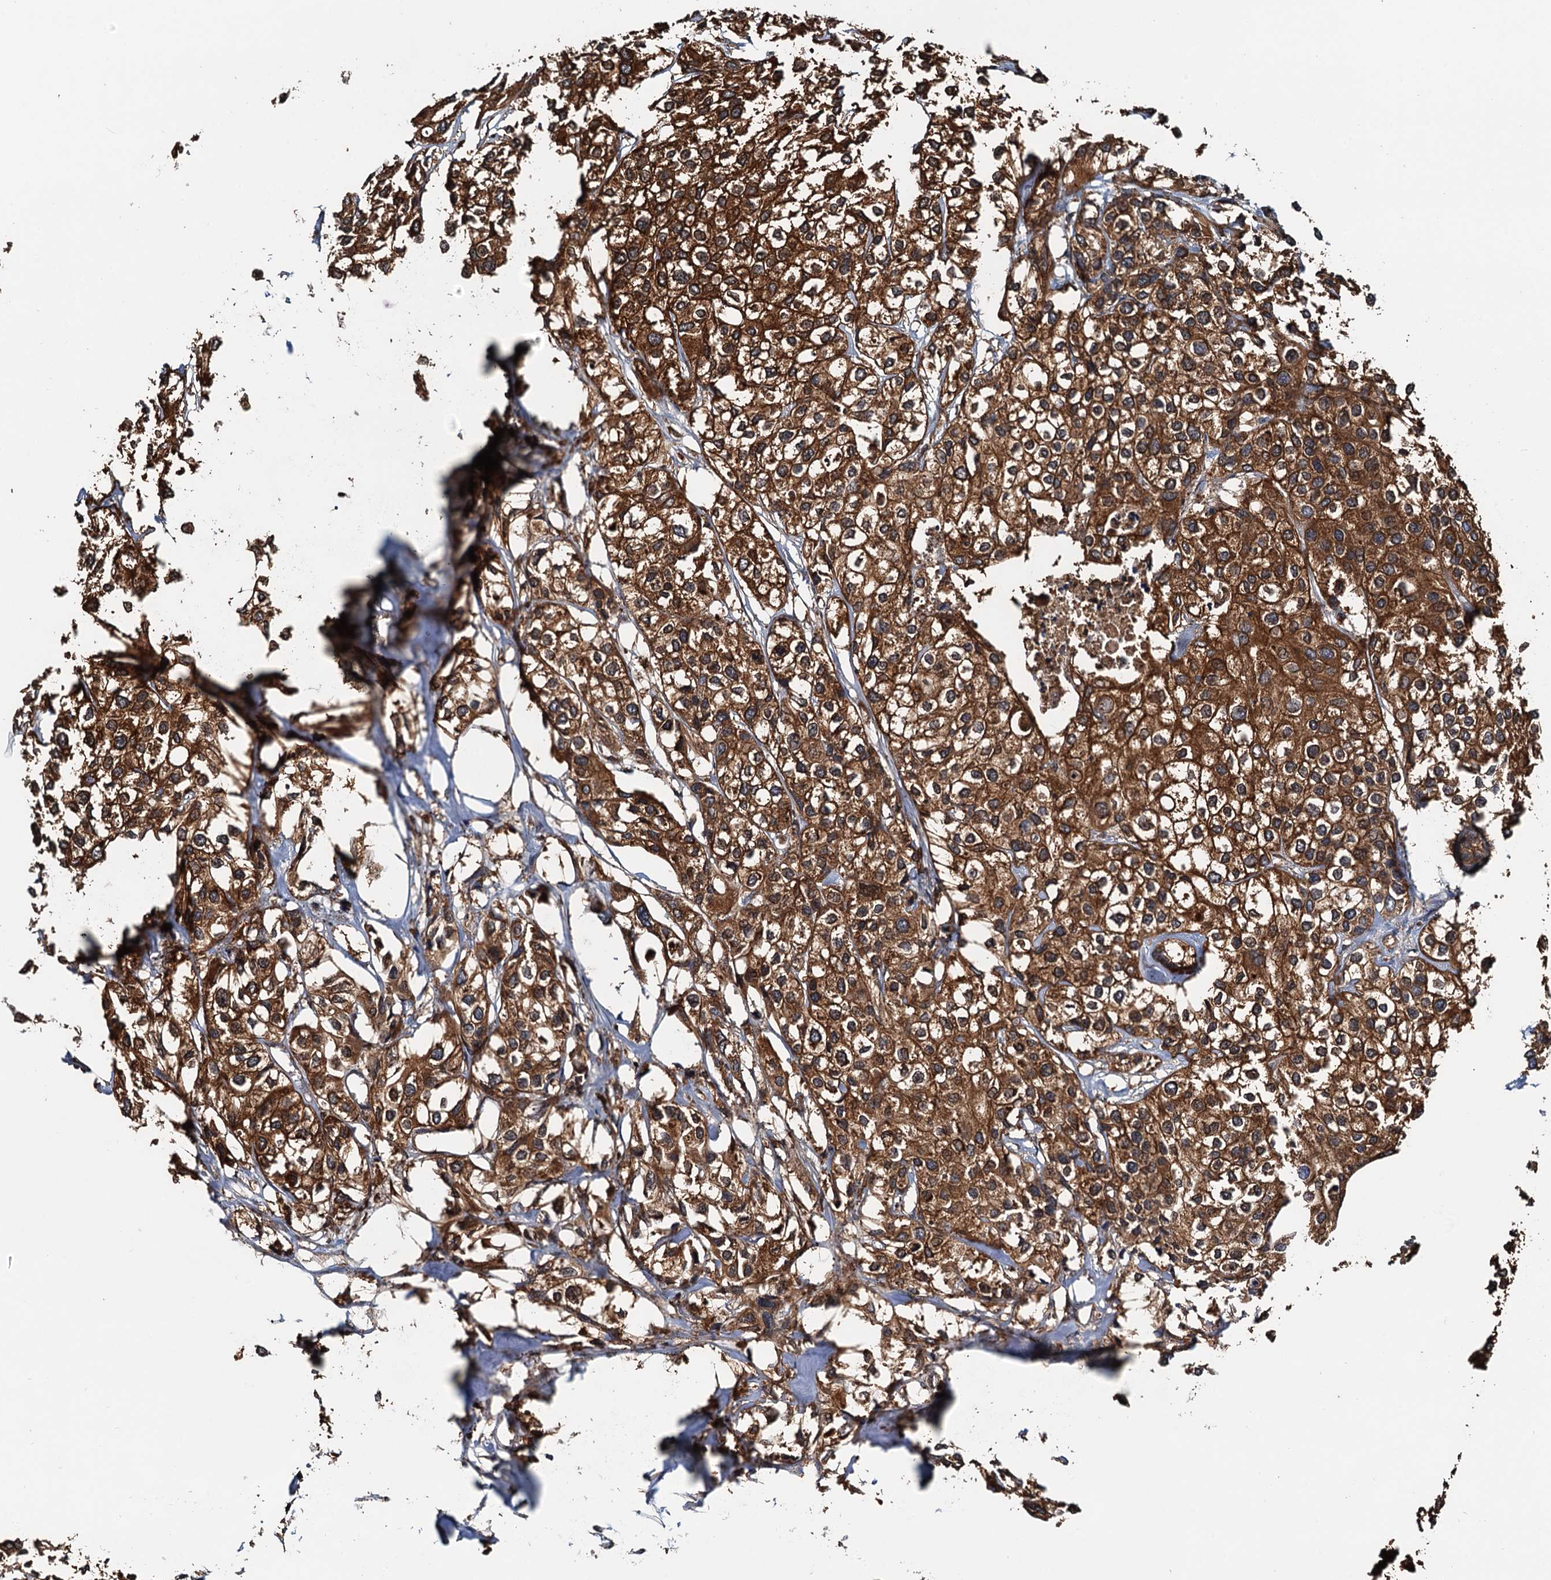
{"staining": {"intensity": "strong", "quantity": ">75%", "location": "cytoplasmic/membranous"}, "tissue": "urothelial cancer", "cell_type": "Tumor cells", "image_type": "cancer", "snomed": [{"axis": "morphology", "description": "Urothelial carcinoma, High grade"}, {"axis": "topography", "description": "Urinary bladder"}], "caption": "Urothelial carcinoma (high-grade) stained with a protein marker demonstrates strong staining in tumor cells.", "gene": "USP6NL", "patient": {"sex": "male", "age": 64}}